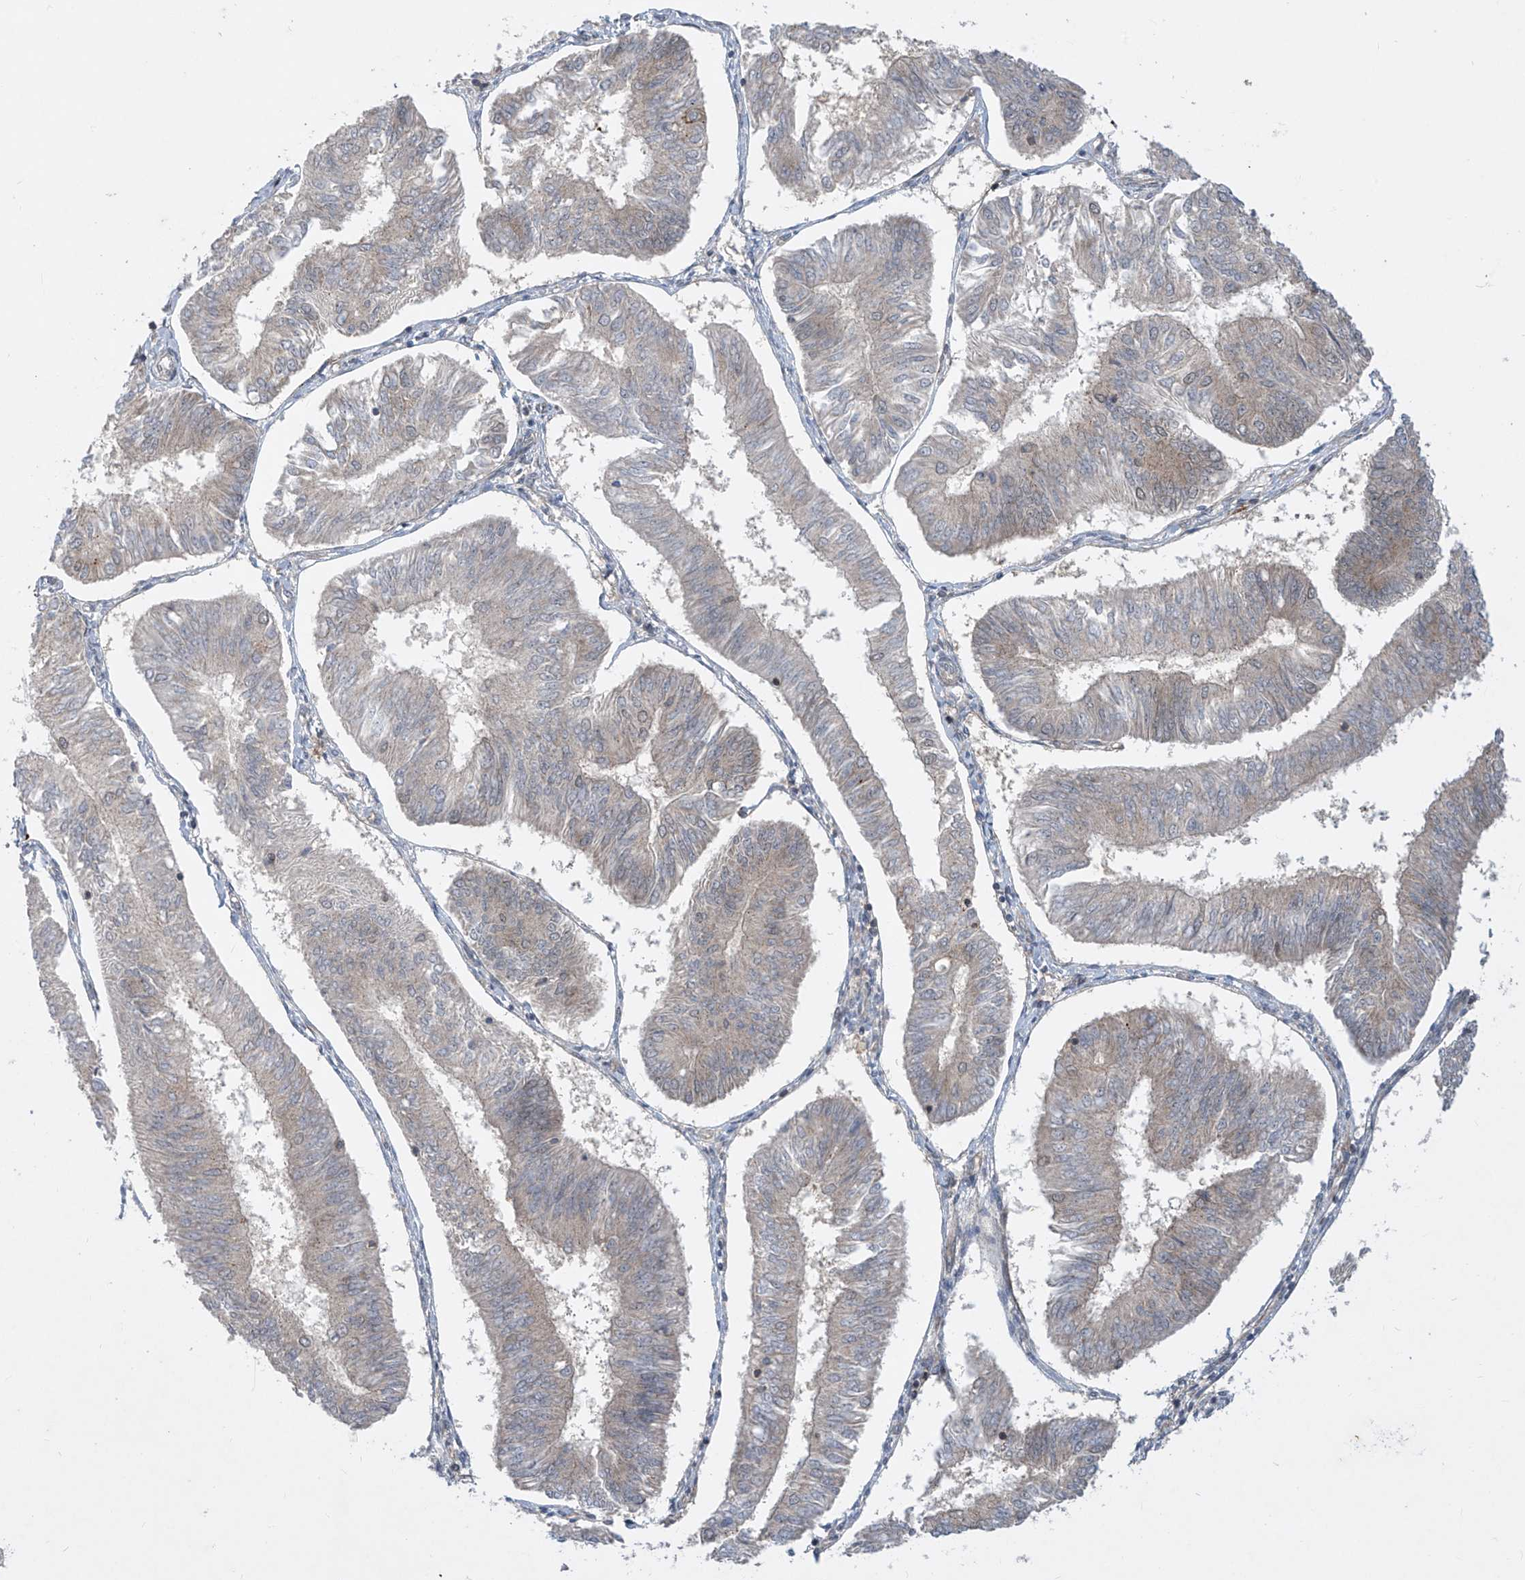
{"staining": {"intensity": "weak", "quantity": "<25%", "location": "cytoplasmic/membranous"}, "tissue": "endometrial cancer", "cell_type": "Tumor cells", "image_type": "cancer", "snomed": [{"axis": "morphology", "description": "Adenocarcinoma, NOS"}, {"axis": "topography", "description": "Endometrium"}], "caption": "Histopathology image shows no protein expression in tumor cells of adenocarcinoma (endometrial) tissue.", "gene": "LAGE3", "patient": {"sex": "female", "age": 58}}